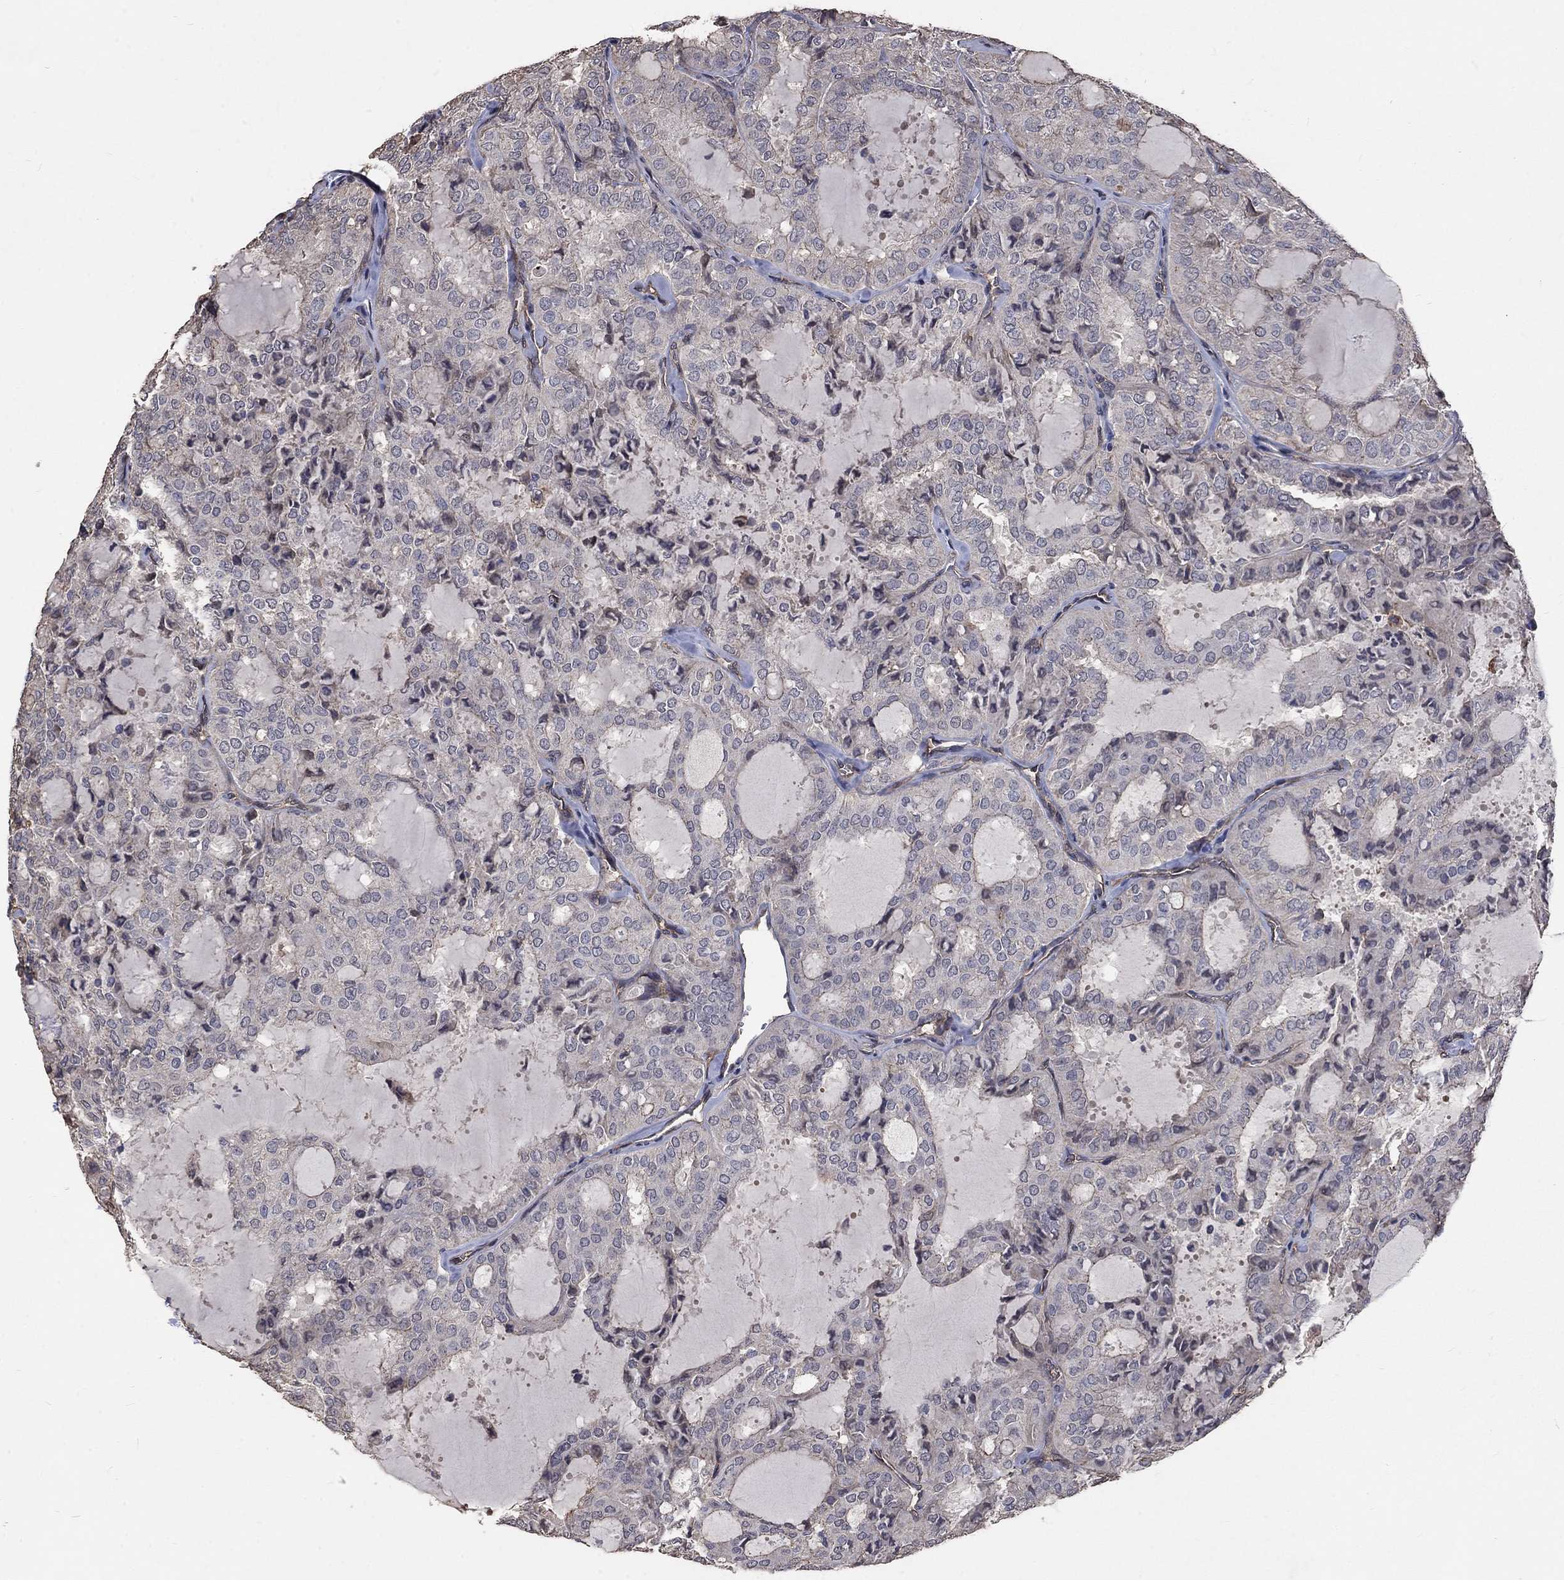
{"staining": {"intensity": "negative", "quantity": "none", "location": "none"}, "tissue": "thyroid cancer", "cell_type": "Tumor cells", "image_type": "cancer", "snomed": [{"axis": "morphology", "description": "Follicular adenoma carcinoma, NOS"}, {"axis": "topography", "description": "Thyroid gland"}], "caption": "DAB immunohistochemical staining of human follicular adenoma carcinoma (thyroid) shows no significant expression in tumor cells.", "gene": "CHST5", "patient": {"sex": "male", "age": 75}}